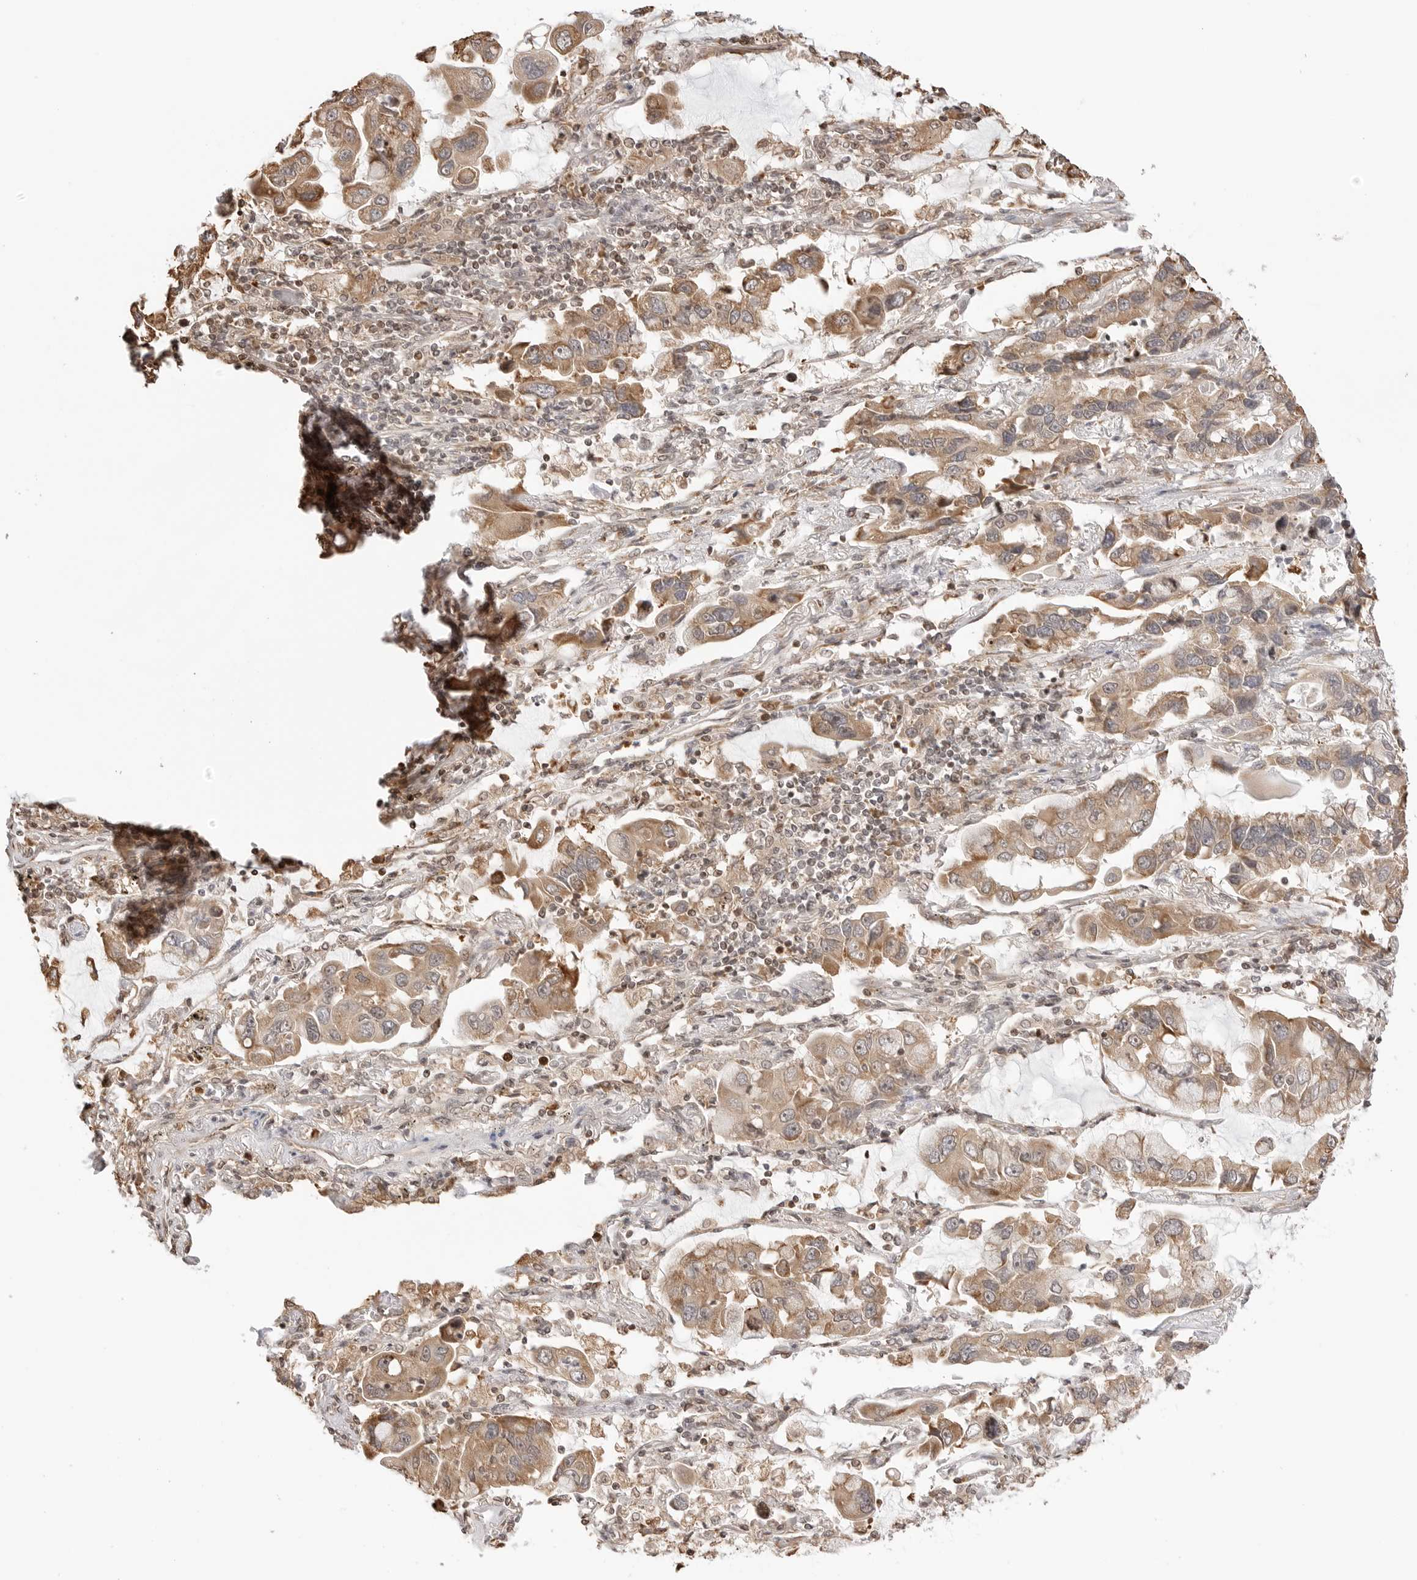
{"staining": {"intensity": "moderate", "quantity": ">75%", "location": "cytoplasmic/membranous"}, "tissue": "lung cancer", "cell_type": "Tumor cells", "image_type": "cancer", "snomed": [{"axis": "morphology", "description": "Adenocarcinoma, NOS"}, {"axis": "topography", "description": "Lung"}], "caption": "Human adenocarcinoma (lung) stained with a protein marker reveals moderate staining in tumor cells.", "gene": "FKBP14", "patient": {"sex": "male", "age": 64}}